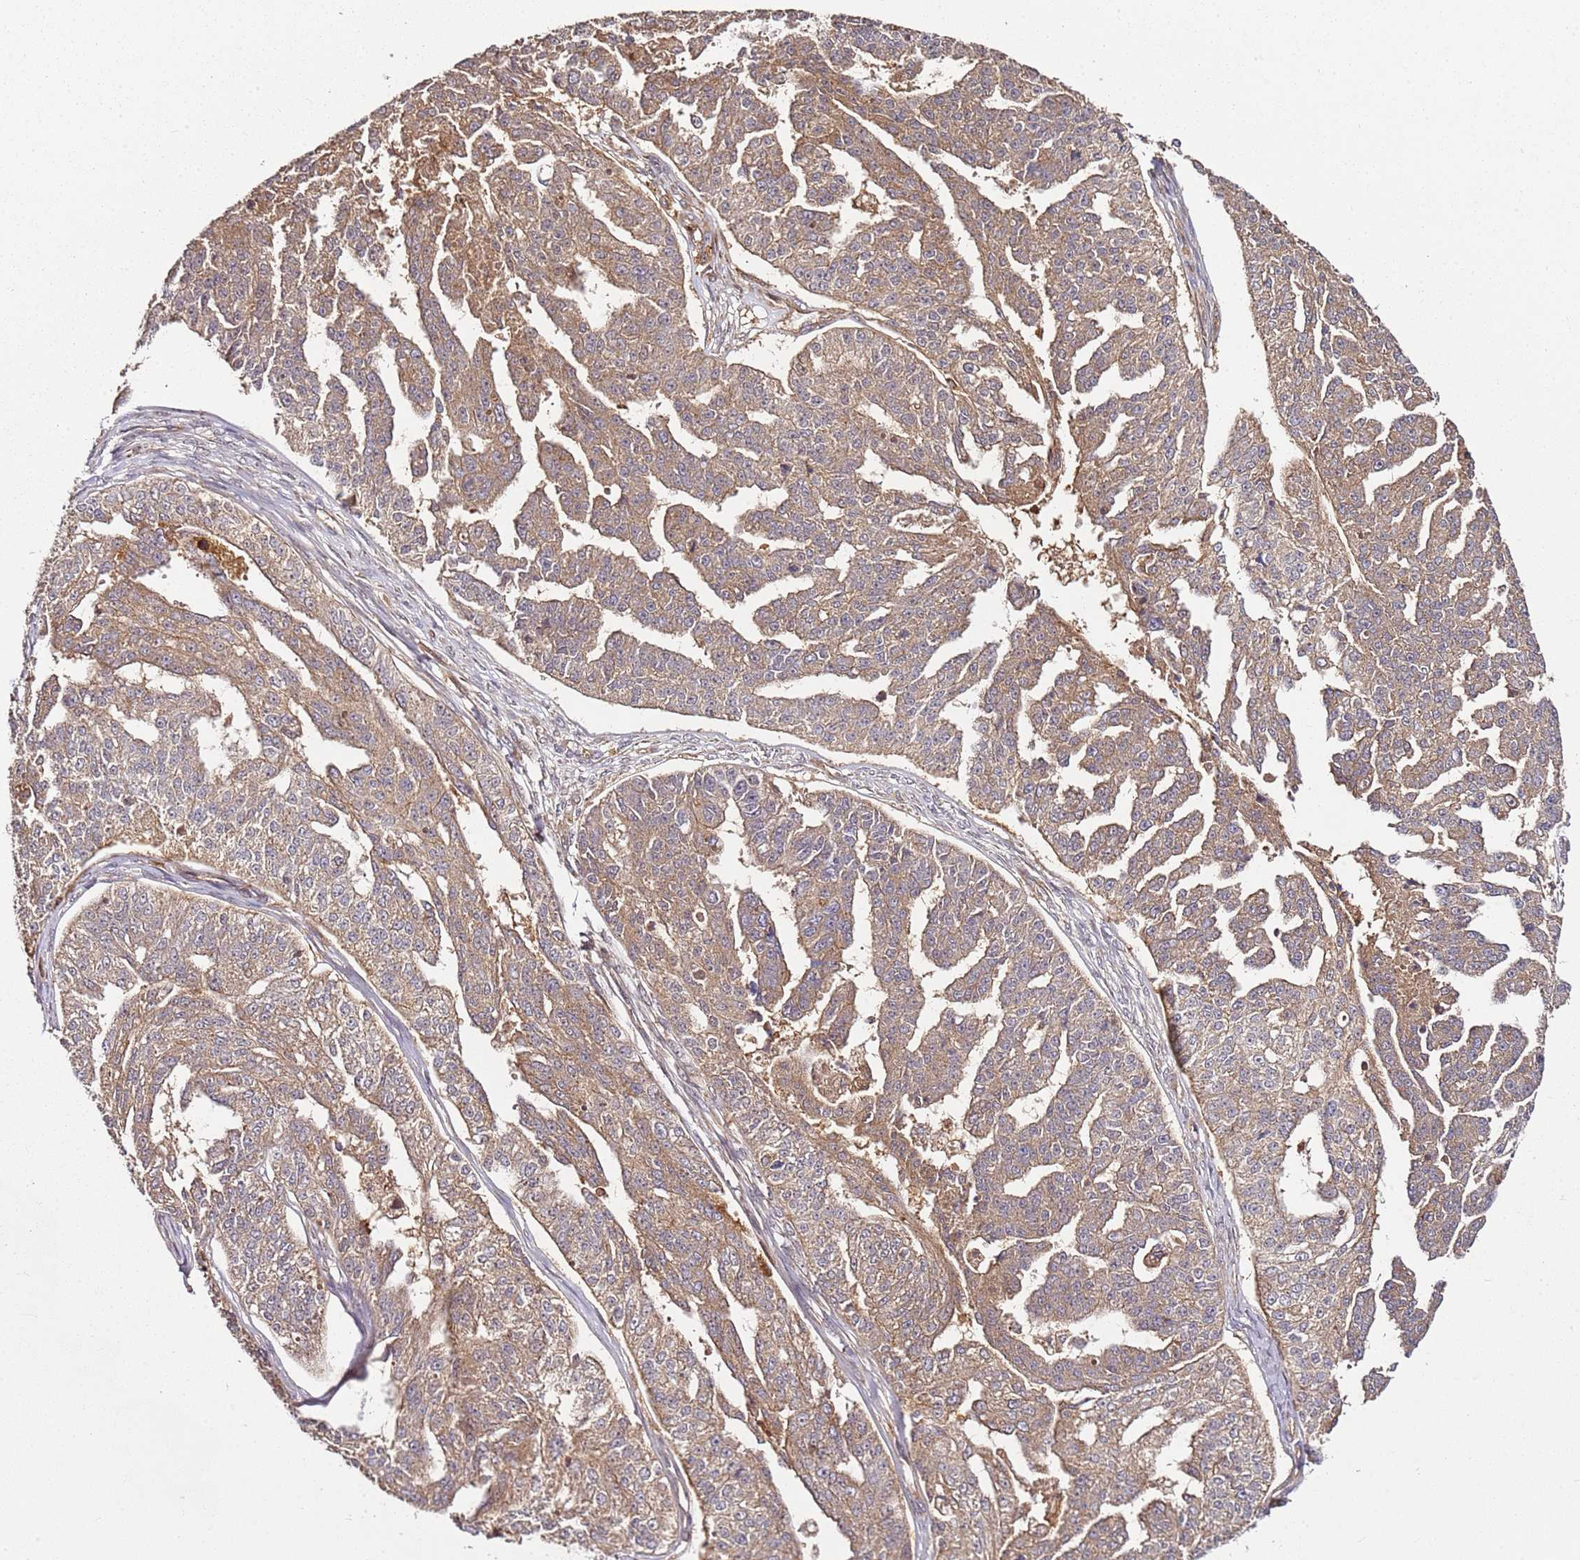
{"staining": {"intensity": "moderate", "quantity": ">75%", "location": "cytoplasmic/membranous"}, "tissue": "ovarian cancer", "cell_type": "Tumor cells", "image_type": "cancer", "snomed": [{"axis": "morphology", "description": "Cystadenocarcinoma, serous, NOS"}, {"axis": "topography", "description": "Ovary"}], "caption": "Serous cystadenocarcinoma (ovarian) stained for a protein demonstrates moderate cytoplasmic/membranous positivity in tumor cells.", "gene": "PRMT7", "patient": {"sex": "female", "age": 58}}